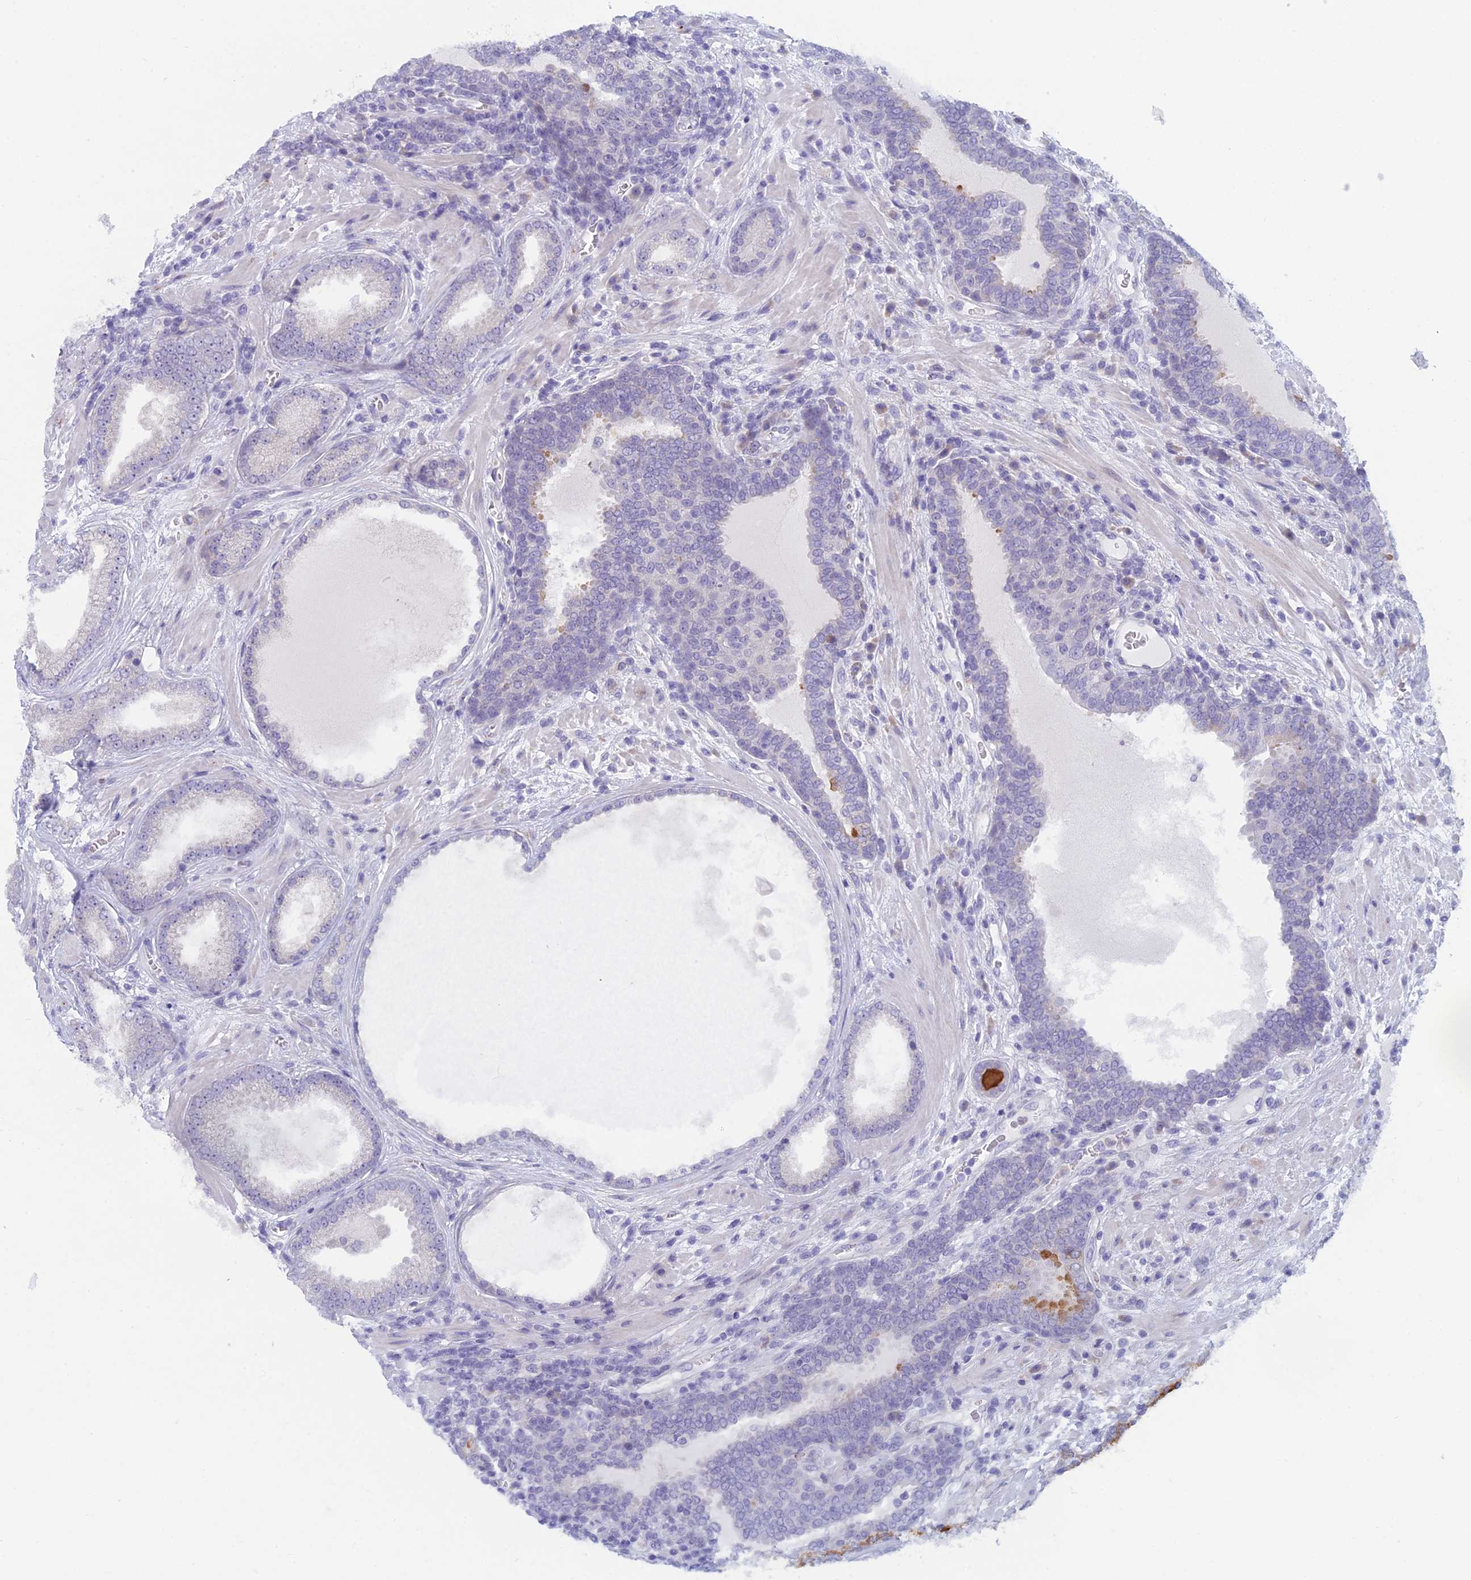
{"staining": {"intensity": "negative", "quantity": "none", "location": "none"}, "tissue": "prostate cancer", "cell_type": "Tumor cells", "image_type": "cancer", "snomed": [{"axis": "morphology", "description": "Adenocarcinoma, Low grade"}, {"axis": "topography", "description": "Prostate"}], "caption": "A high-resolution image shows IHC staining of low-grade adenocarcinoma (prostate), which reveals no significant expression in tumor cells. (Brightfield microscopy of DAB immunohistochemistry (IHC) at high magnification).", "gene": "PPP1R26", "patient": {"sex": "male", "age": 57}}